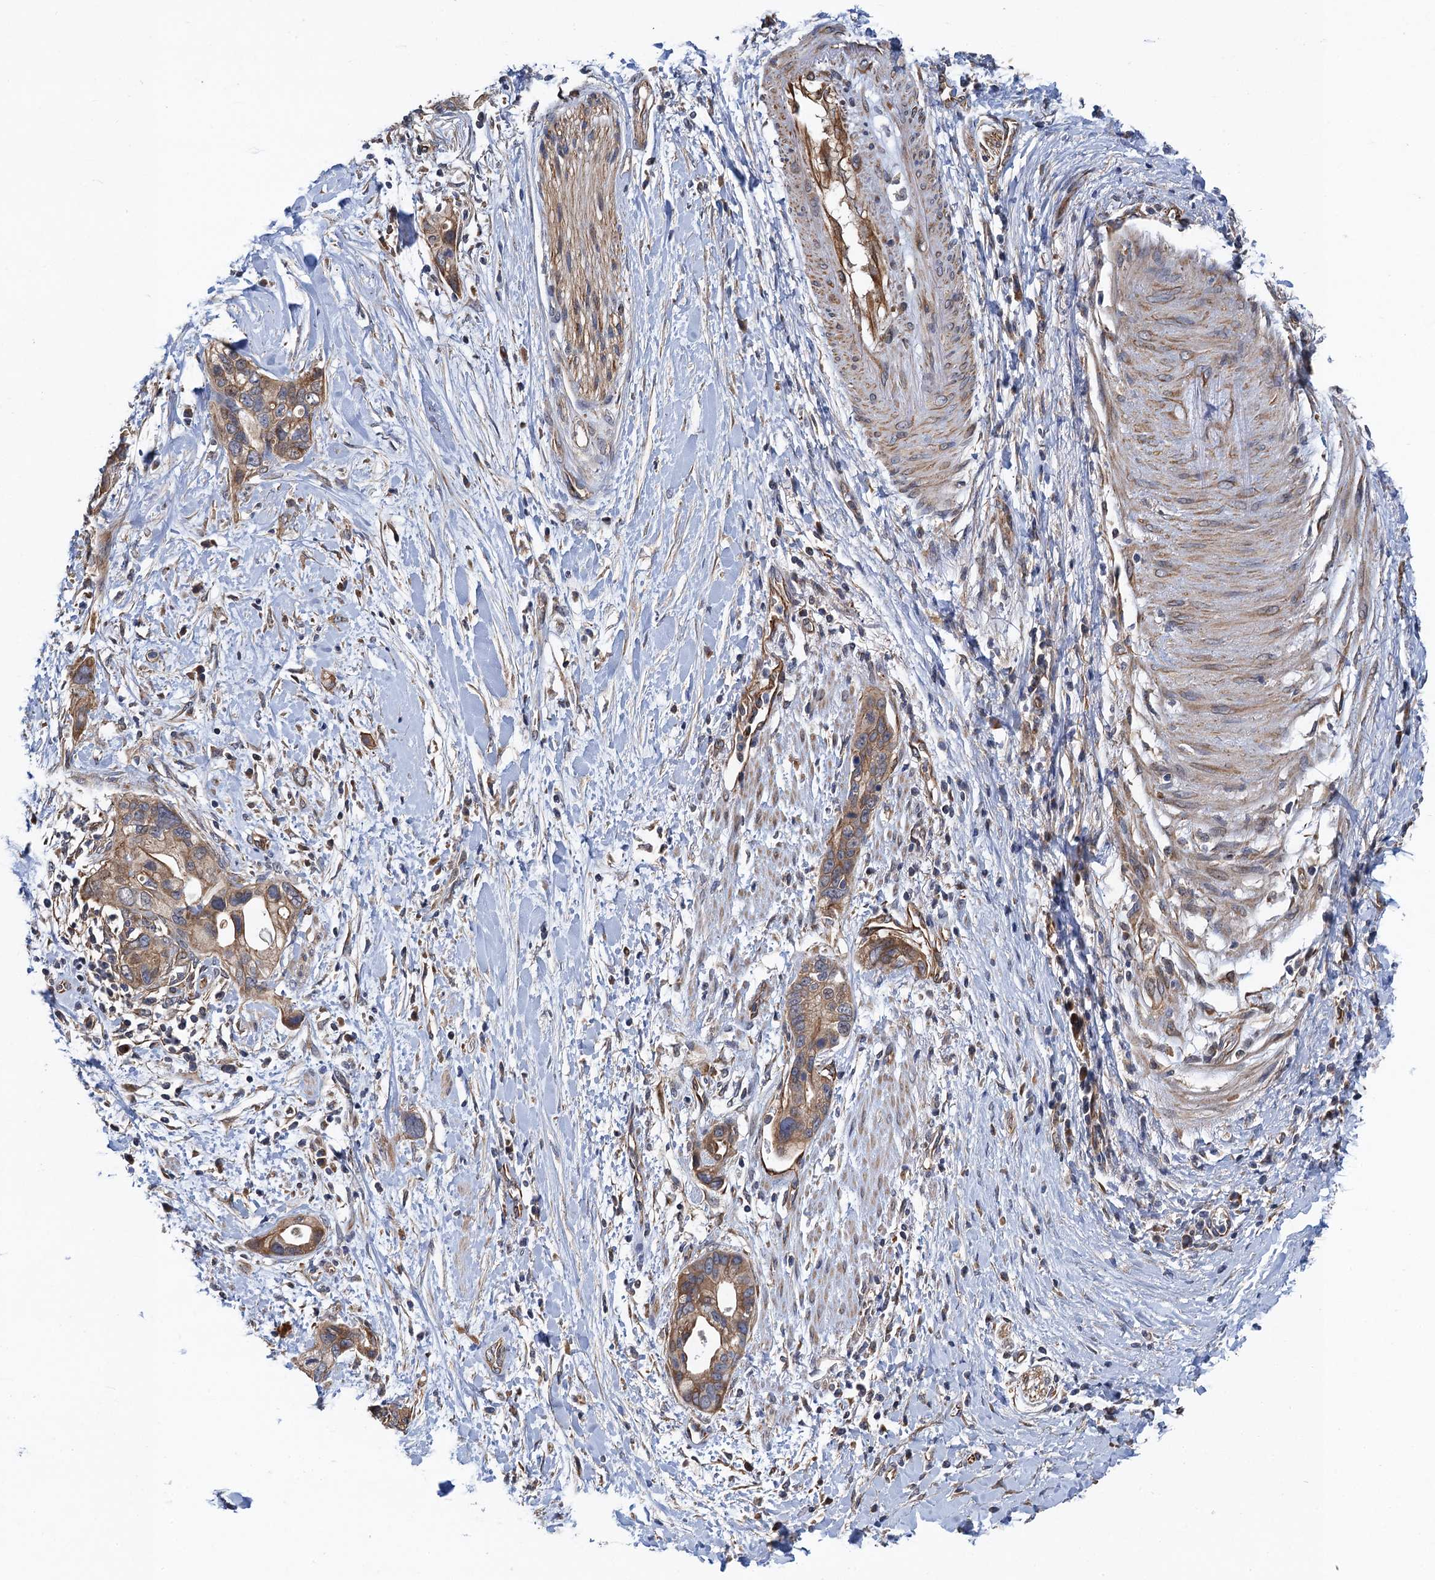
{"staining": {"intensity": "moderate", "quantity": ">75%", "location": "cytoplasmic/membranous"}, "tissue": "pancreatic cancer", "cell_type": "Tumor cells", "image_type": "cancer", "snomed": [{"axis": "morphology", "description": "Normal tissue, NOS"}, {"axis": "morphology", "description": "Adenocarcinoma, NOS"}, {"axis": "topography", "description": "Pancreas"}, {"axis": "topography", "description": "Peripheral nerve tissue"}], "caption": "Immunohistochemistry (IHC) micrograph of human adenocarcinoma (pancreatic) stained for a protein (brown), which shows medium levels of moderate cytoplasmic/membranous expression in about >75% of tumor cells.", "gene": "PJA2", "patient": {"sex": "male", "age": 59}}